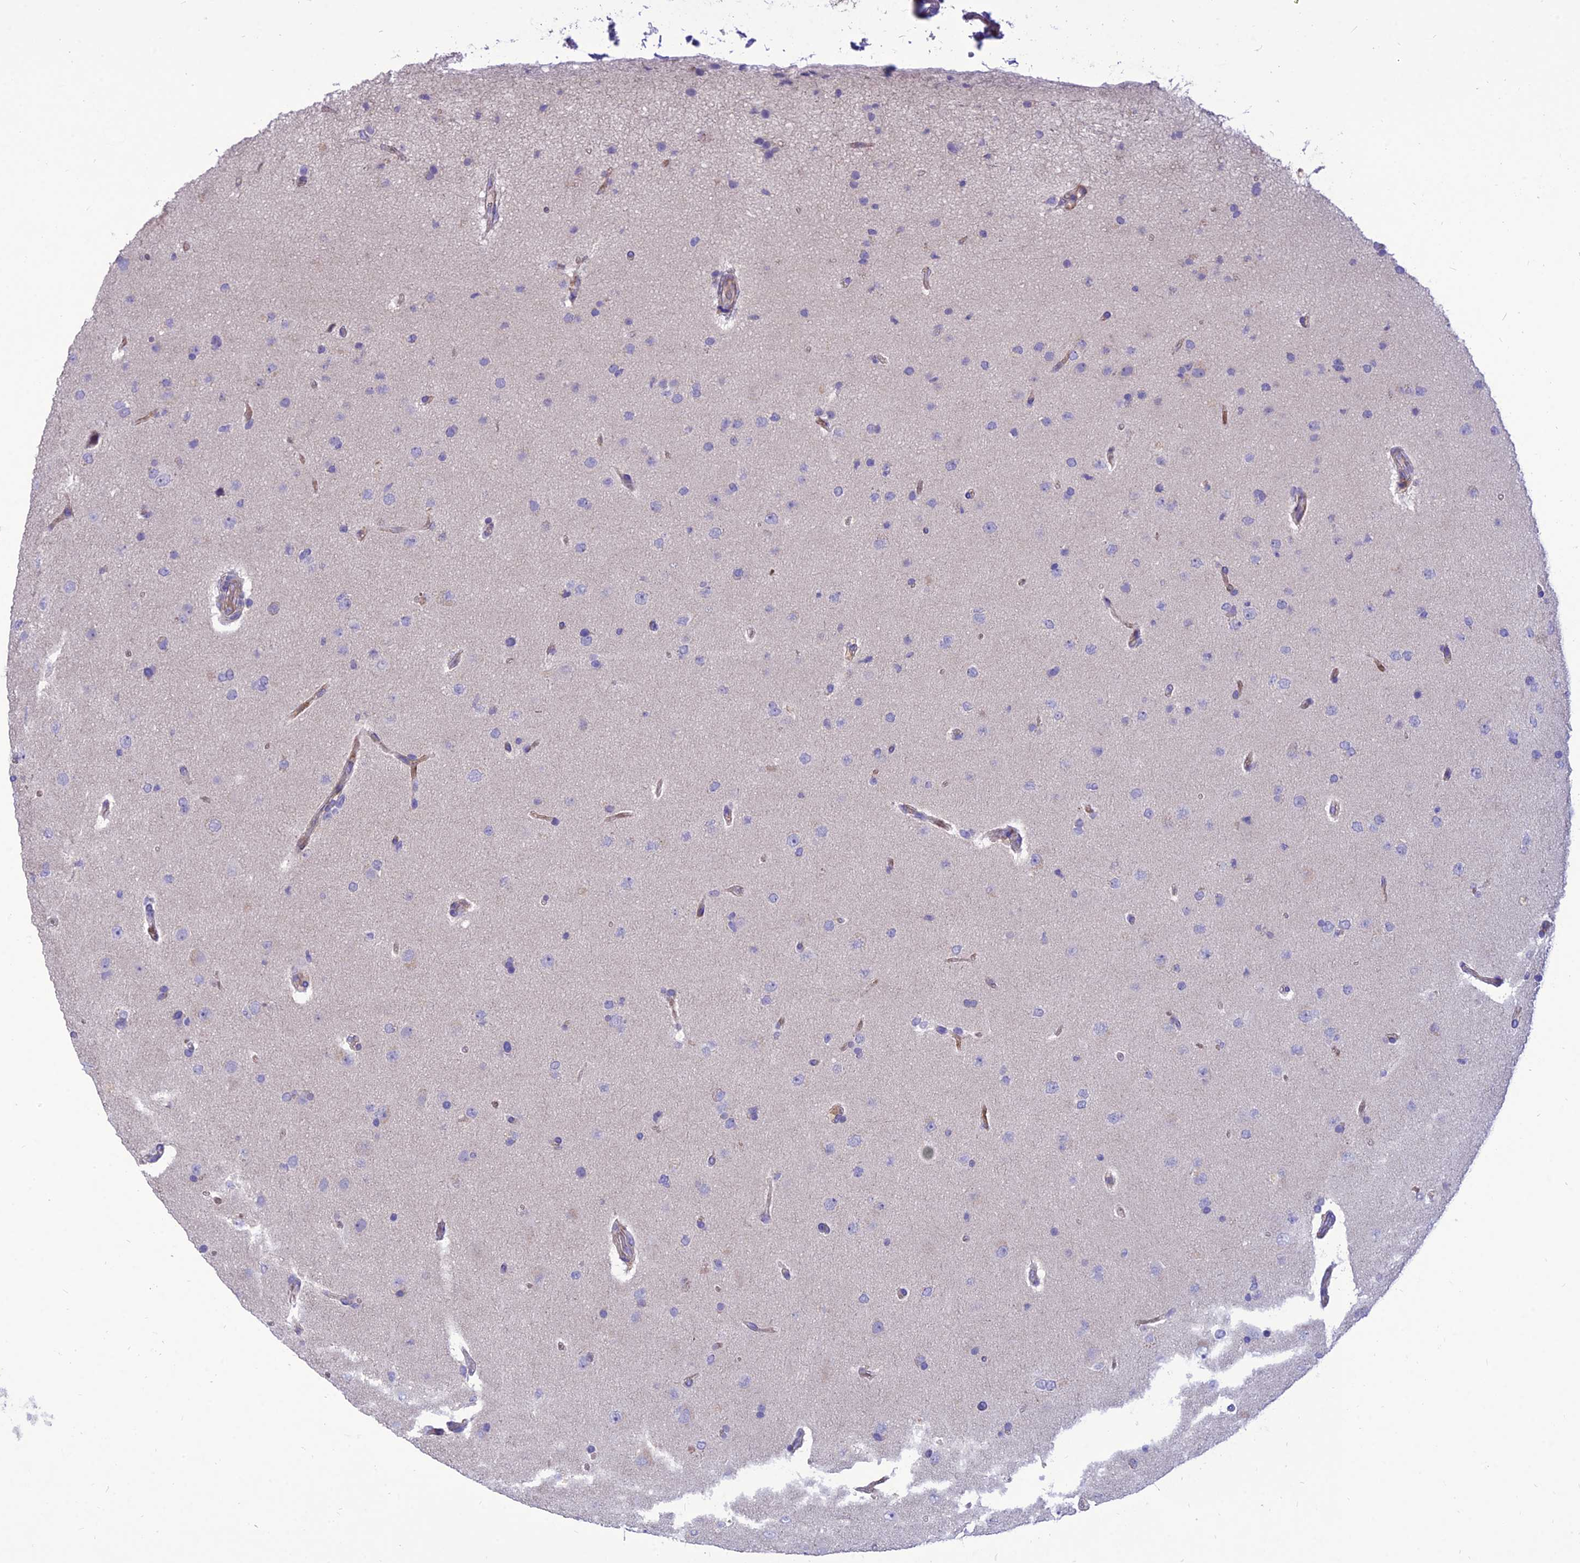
{"staining": {"intensity": "negative", "quantity": "none", "location": "none"}, "tissue": "glioma", "cell_type": "Tumor cells", "image_type": "cancer", "snomed": [{"axis": "morphology", "description": "Glioma, malignant, High grade"}, {"axis": "topography", "description": "Brain"}], "caption": "Immunohistochemical staining of human malignant glioma (high-grade) exhibits no significant positivity in tumor cells.", "gene": "TEKT3", "patient": {"sex": "male", "age": 72}}